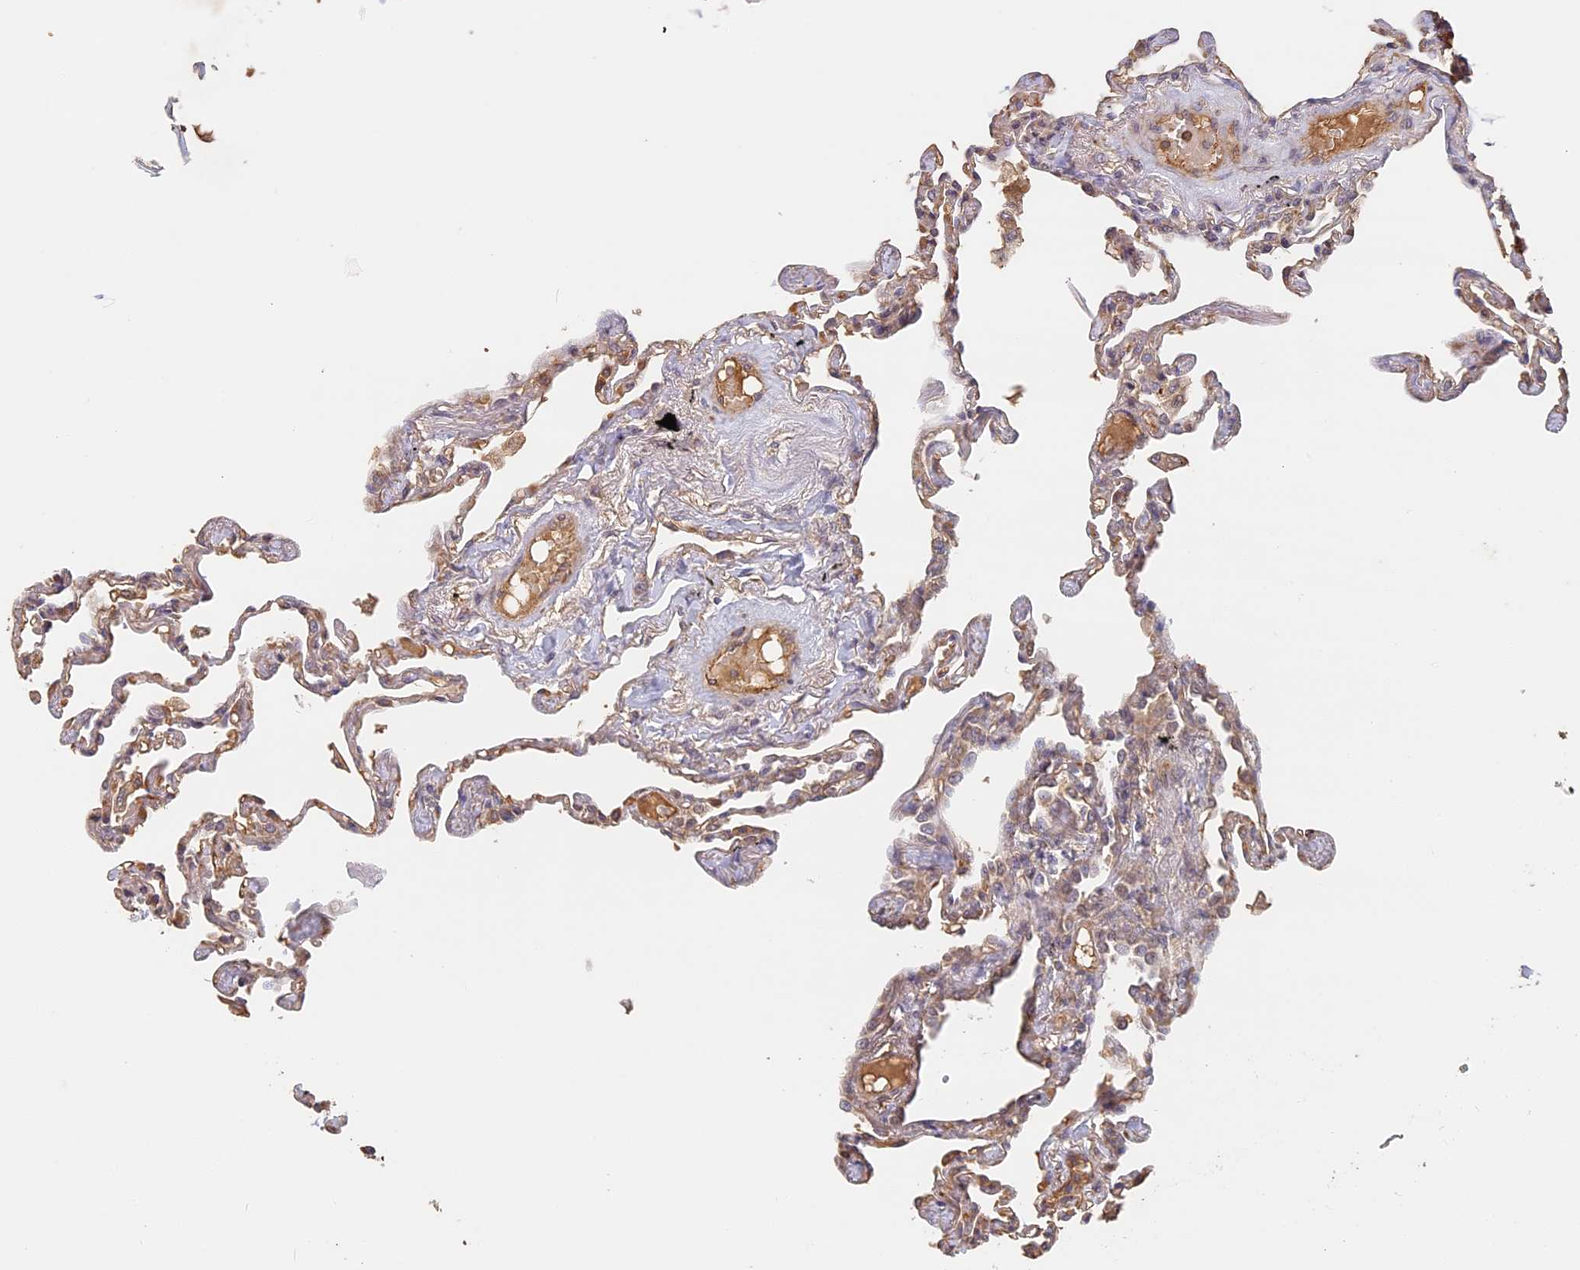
{"staining": {"intensity": "weak", "quantity": "25%-75%", "location": "cytoplasmic/membranous"}, "tissue": "lung", "cell_type": "Alveolar cells", "image_type": "normal", "snomed": [{"axis": "morphology", "description": "Normal tissue, NOS"}, {"axis": "topography", "description": "Lung"}], "caption": "Benign lung demonstrates weak cytoplasmic/membranous expression in approximately 25%-75% of alveolar cells, visualized by immunohistochemistry. The protein is shown in brown color, while the nuclei are stained blue.", "gene": "STX16", "patient": {"sex": "female", "age": 67}}